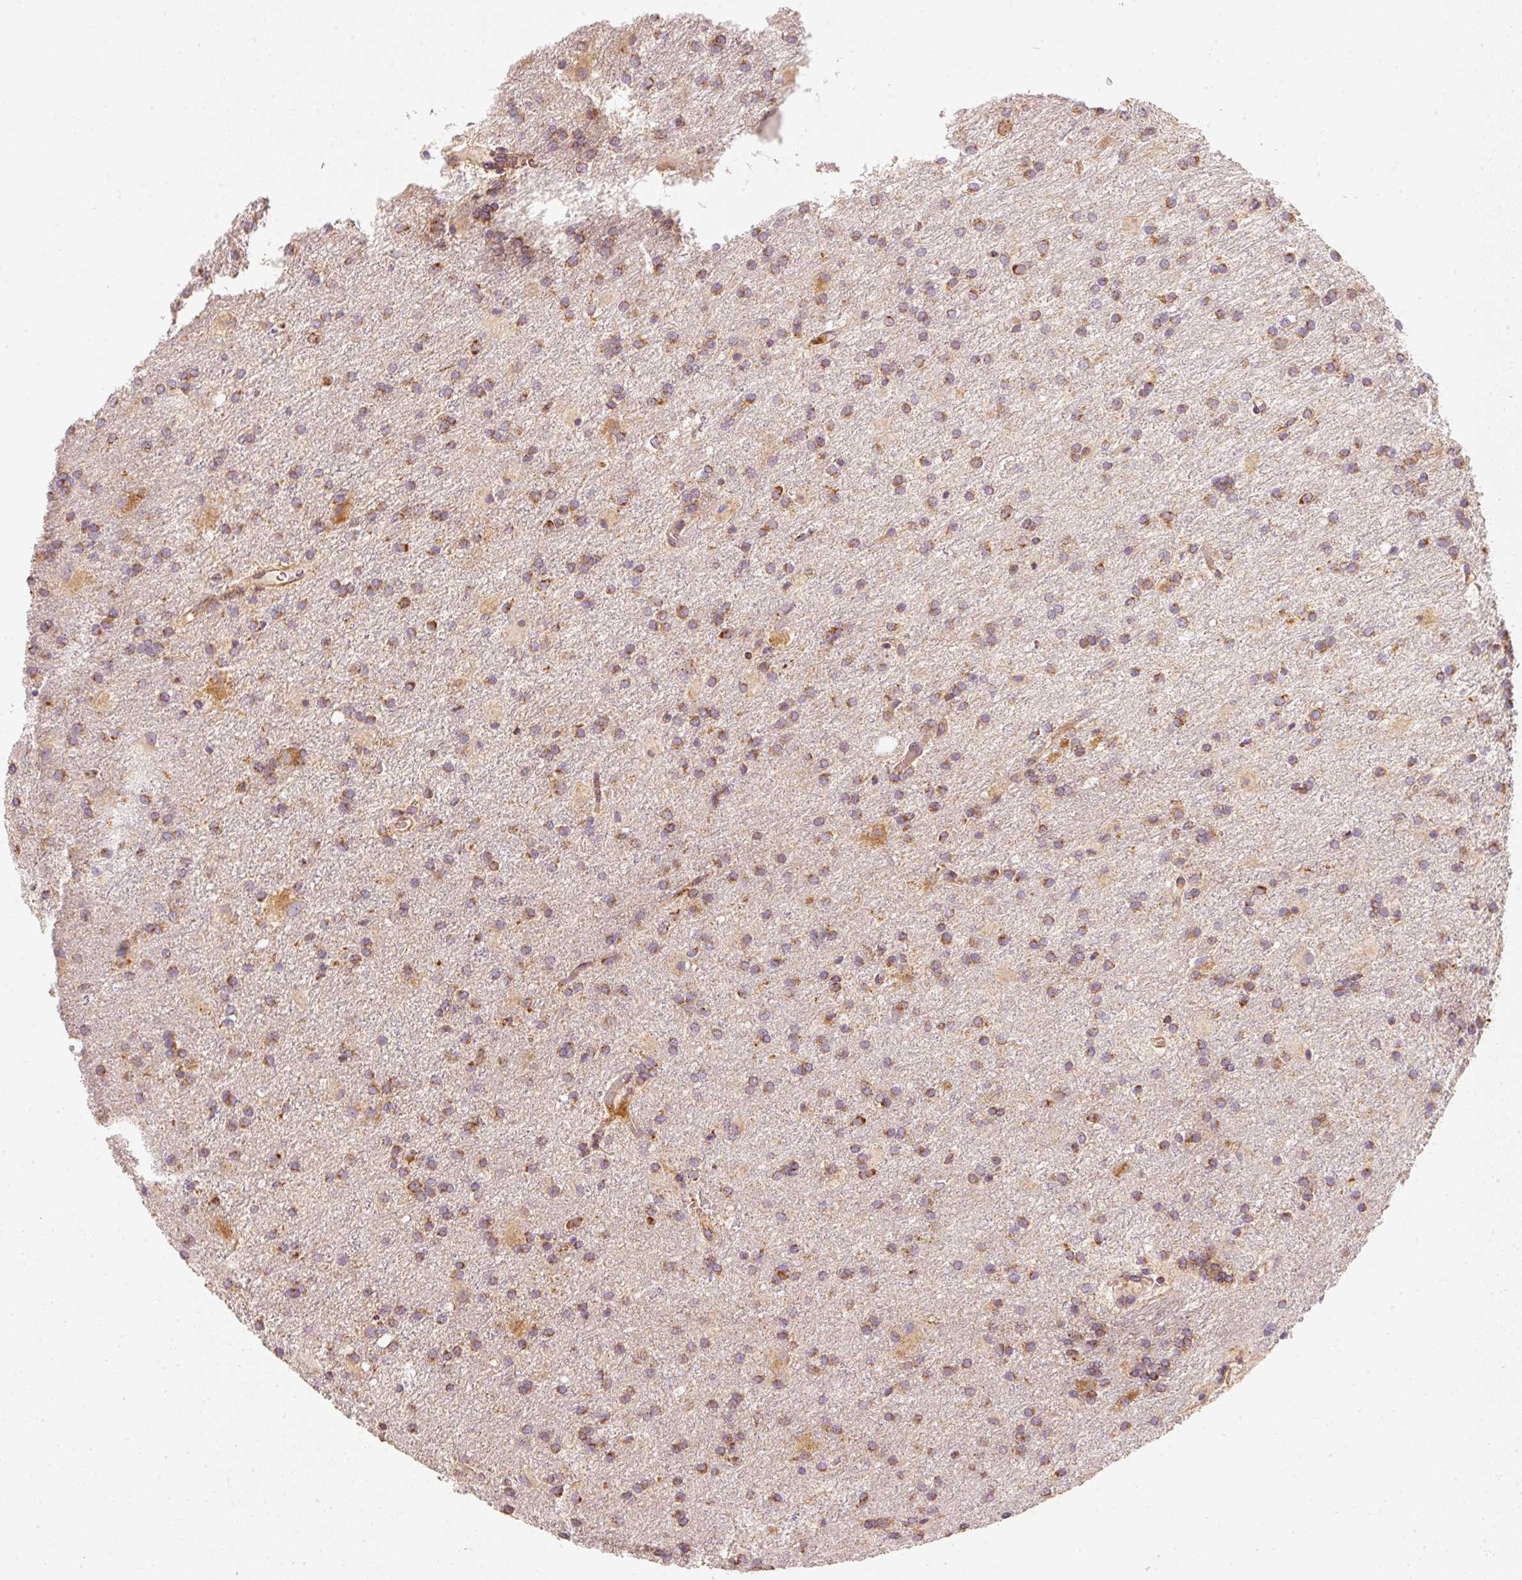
{"staining": {"intensity": "moderate", "quantity": ">75%", "location": "cytoplasmic/membranous"}, "tissue": "glioma", "cell_type": "Tumor cells", "image_type": "cancer", "snomed": [{"axis": "morphology", "description": "Glioma, malignant, High grade"}, {"axis": "topography", "description": "Brain"}], "caption": "DAB immunohistochemical staining of glioma reveals moderate cytoplasmic/membranous protein positivity in approximately >75% of tumor cells.", "gene": "TOMM40", "patient": {"sex": "female", "age": 50}}